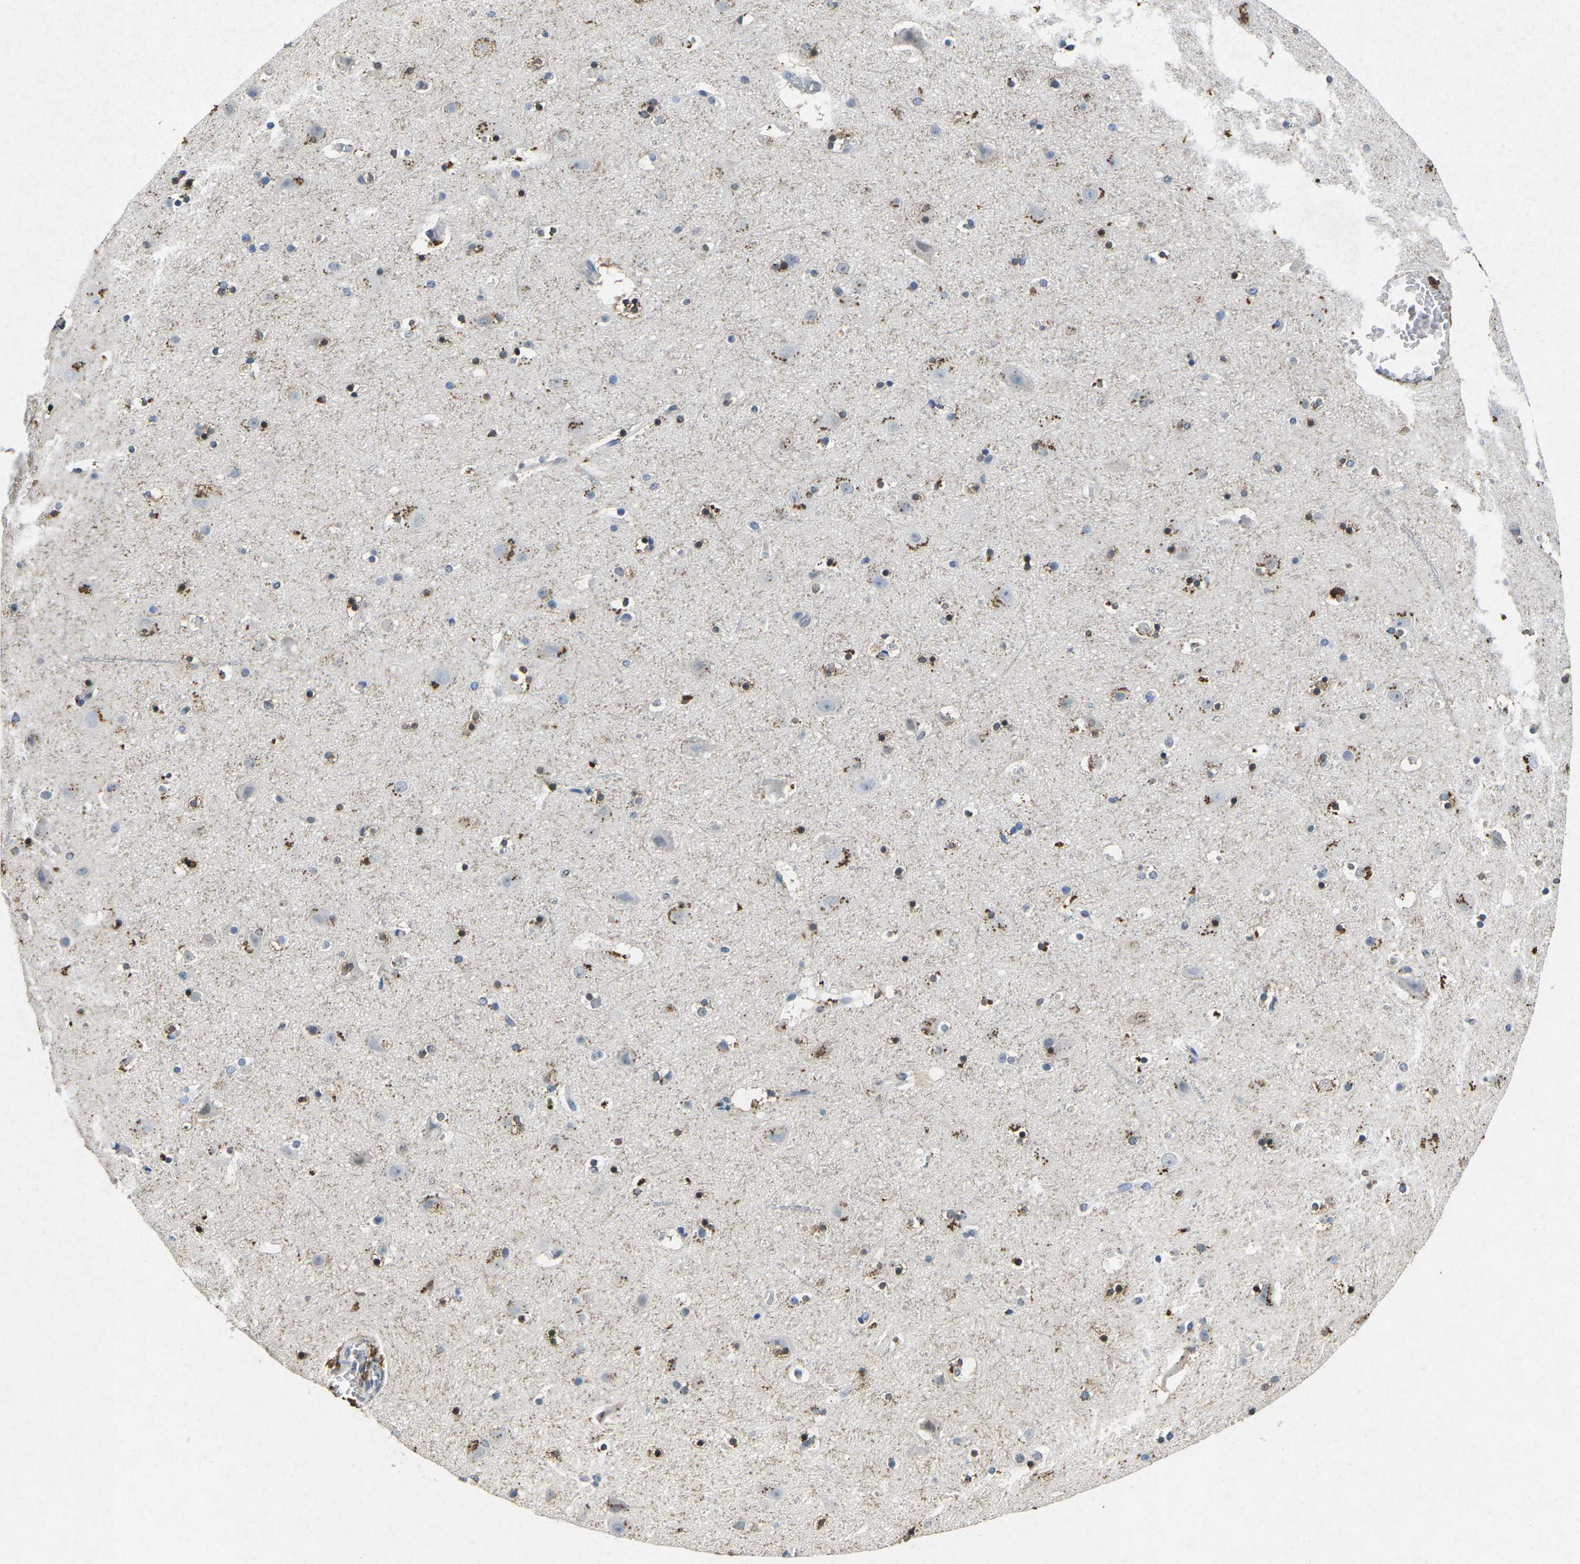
{"staining": {"intensity": "negative", "quantity": "none", "location": "none"}, "tissue": "cerebral cortex", "cell_type": "Endothelial cells", "image_type": "normal", "snomed": [{"axis": "morphology", "description": "Normal tissue, NOS"}, {"axis": "topography", "description": "Cerebral cortex"}], "caption": "Immunohistochemical staining of unremarkable cerebral cortex reveals no significant expression in endothelial cells.", "gene": "SCNN1B", "patient": {"sex": "male", "age": 45}}